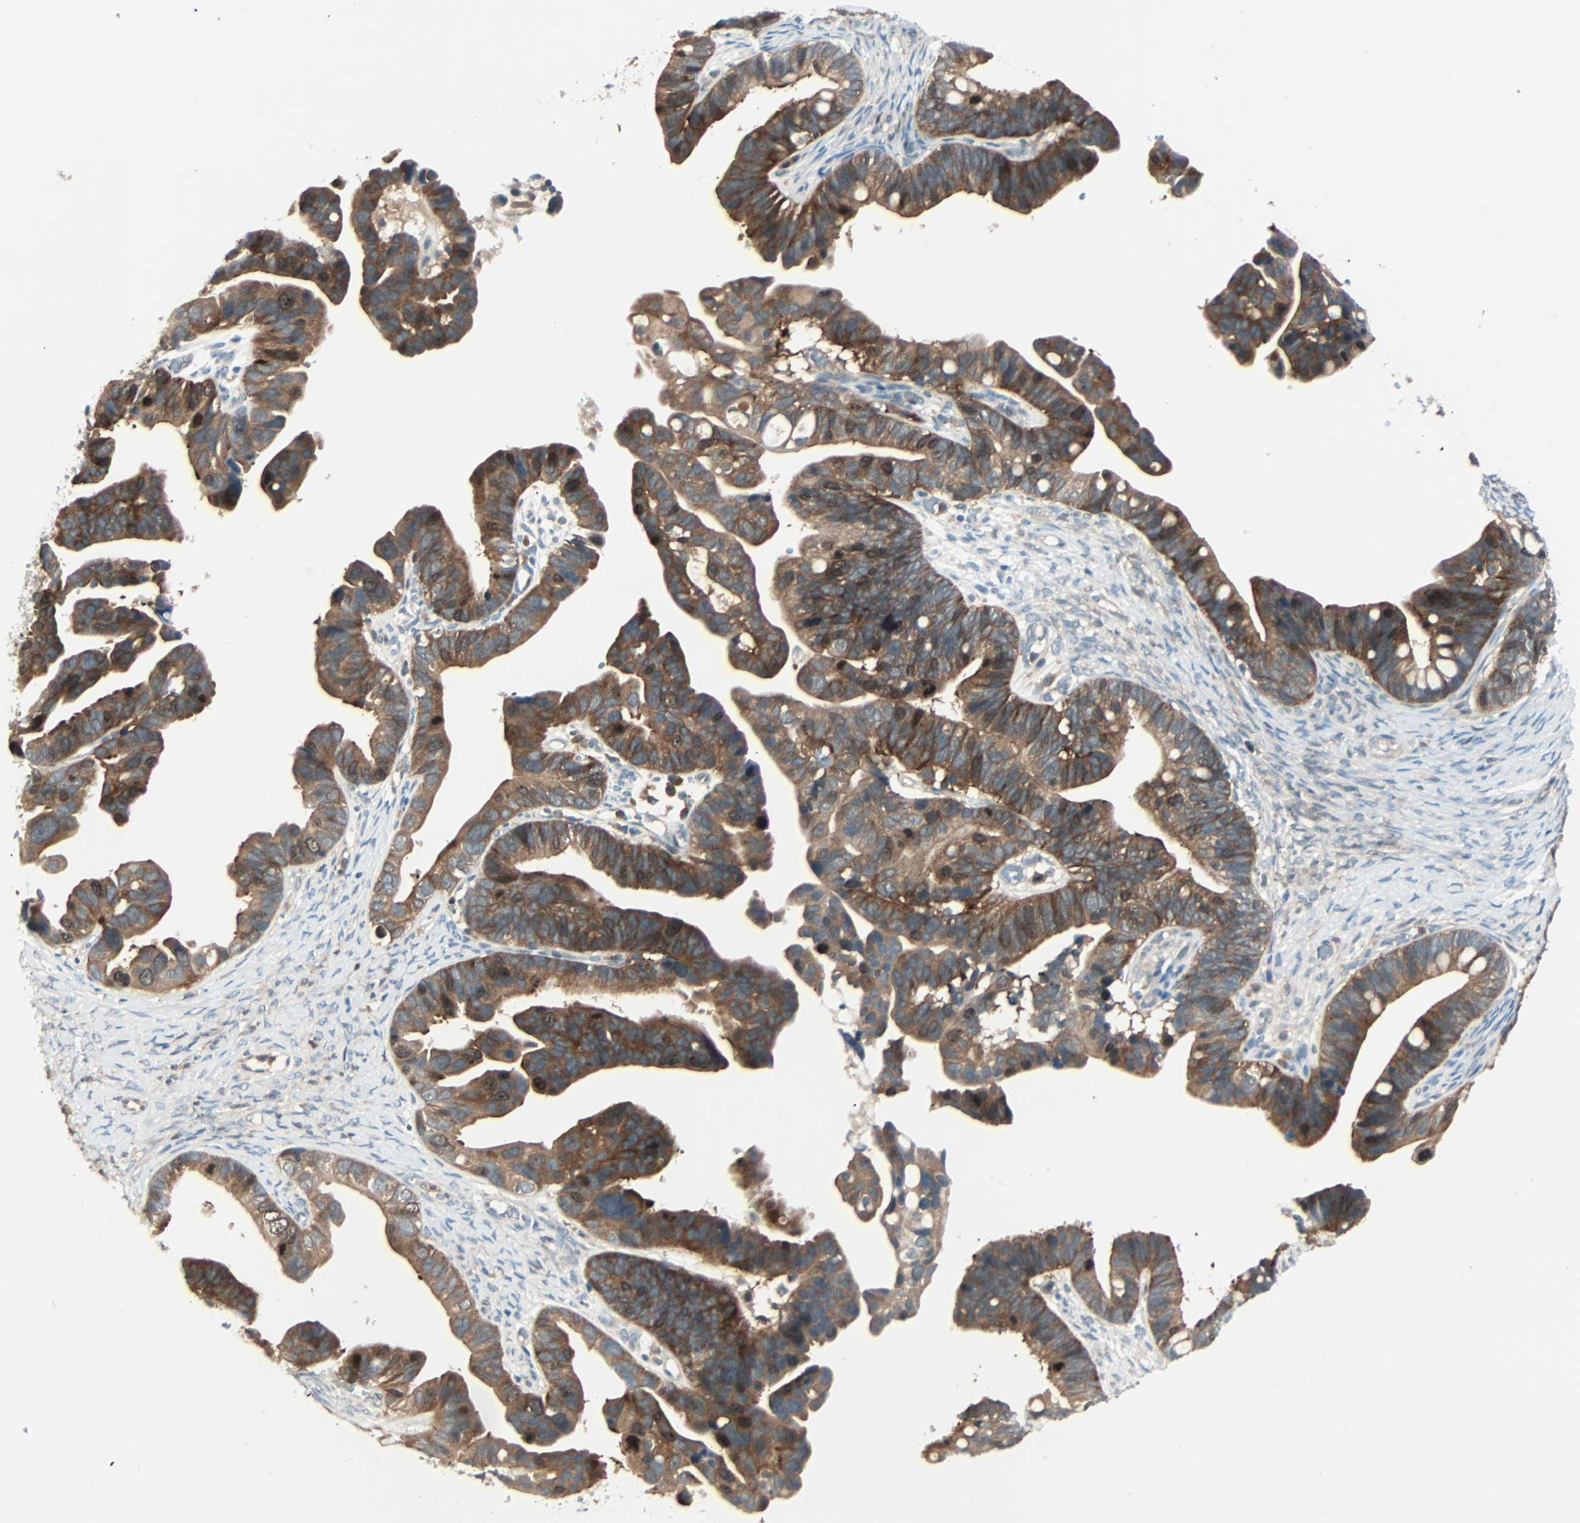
{"staining": {"intensity": "strong", "quantity": ">75%", "location": "cytoplasmic/membranous"}, "tissue": "ovarian cancer", "cell_type": "Tumor cells", "image_type": "cancer", "snomed": [{"axis": "morphology", "description": "Cystadenocarcinoma, serous, NOS"}, {"axis": "topography", "description": "Ovary"}], "caption": "High-power microscopy captured an immunohistochemistry micrograph of serous cystadenocarcinoma (ovarian), revealing strong cytoplasmic/membranous expression in approximately >75% of tumor cells. (Stains: DAB (3,3'-diaminobenzidine) in brown, nuclei in blue, Microscopy: brightfield microscopy at high magnification).", "gene": "SMIM8", "patient": {"sex": "female", "age": 56}}